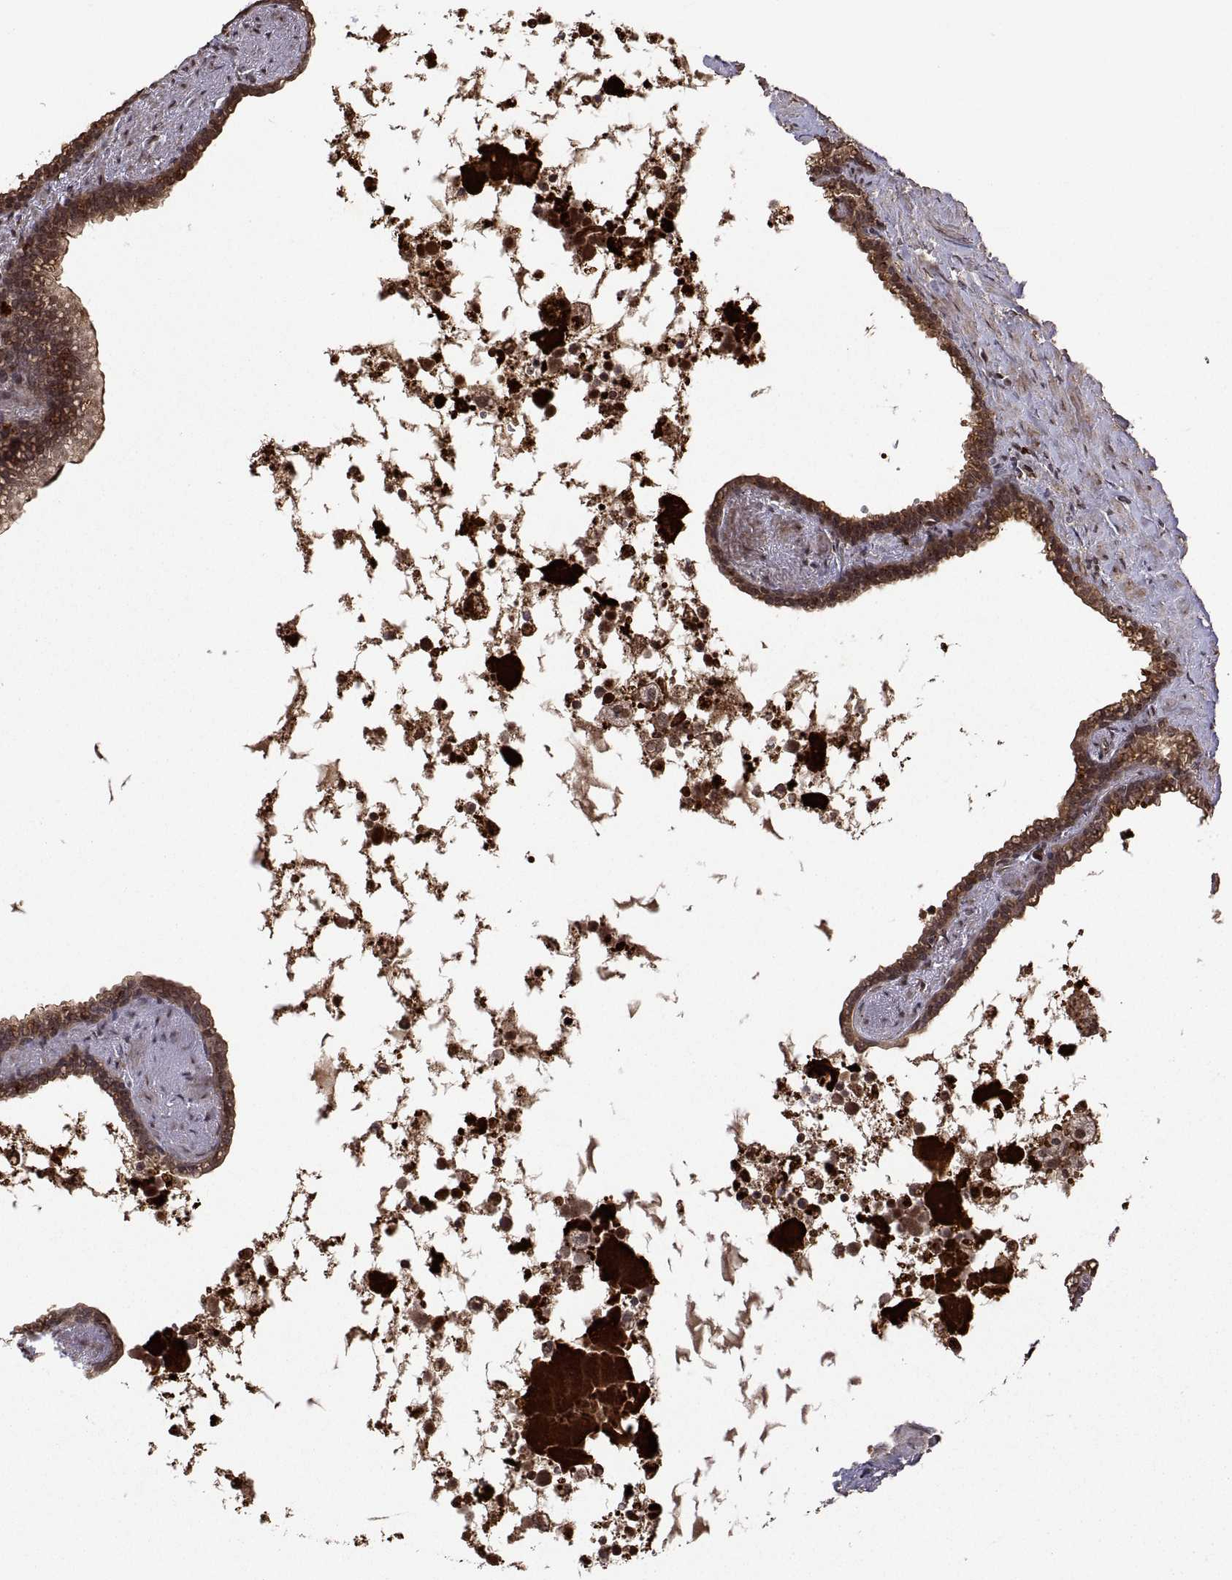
{"staining": {"intensity": "strong", "quantity": ">75%", "location": "cytoplasmic/membranous"}, "tissue": "seminal vesicle", "cell_type": "Glandular cells", "image_type": "normal", "snomed": [{"axis": "morphology", "description": "Normal tissue, NOS"}, {"axis": "morphology", "description": "Urothelial carcinoma, NOS"}, {"axis": "topography", "description": "Urinary bladder"}, {"axis": "topography", "description": "Seminal veicle"}], "caption": "DAB immunohistochemical staining of unremarkable human seminal vesicle exhibits strong cytoplasmic/membranous protein positivity in about >75% of glandular cells. Ihc stains the protein of interest in brown and the nuclei are stained blue.", "gene": "ZNRF2", "patient": {"sex": "male", "age": 76}}